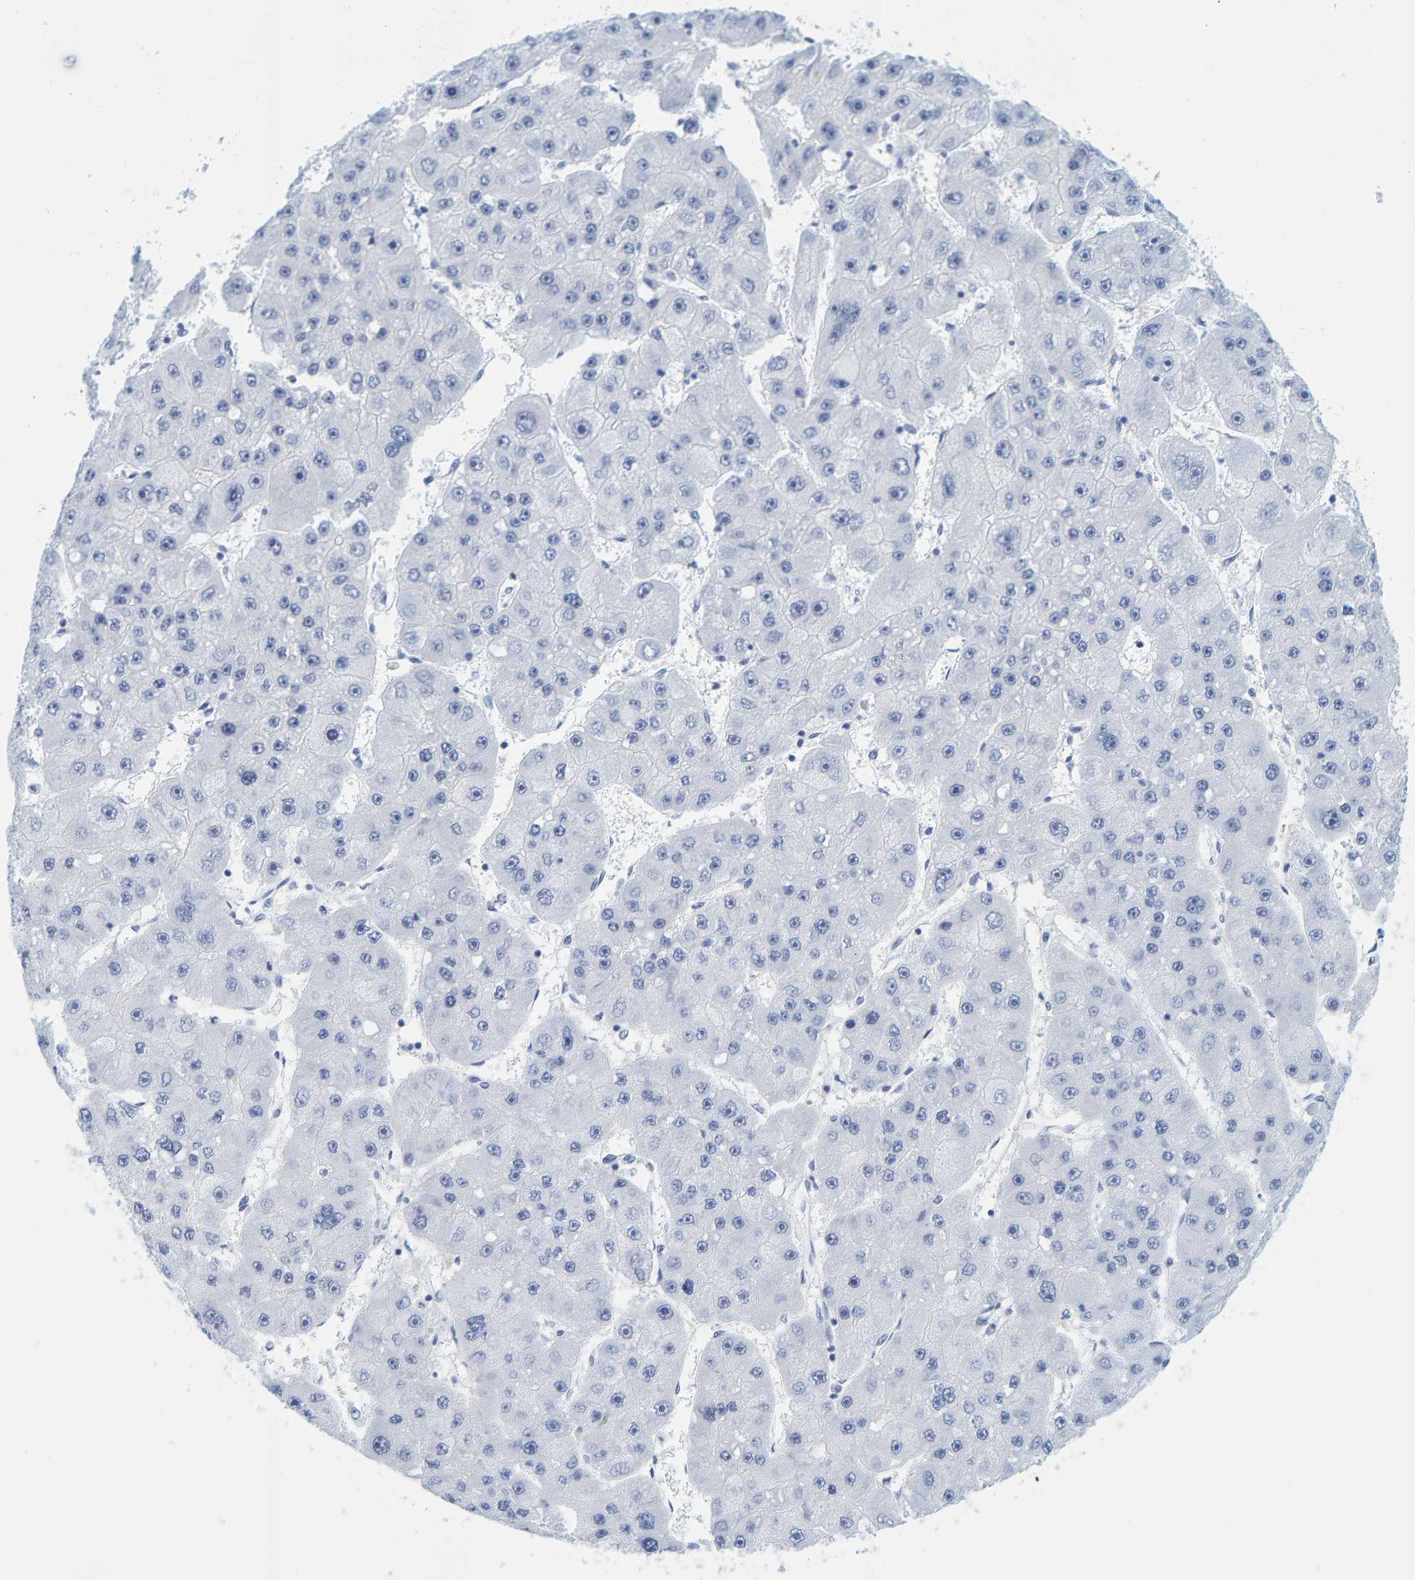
{"staining": {"intensity": "negative", "quantity": "none", "location": "none"}, "tissue": "liver cancer", "cell_type": "Tumor cells", "image_type": "cancer", "snomed": [{"axis": "morphology", "description": "Carcinoma, Hepatocellular, NOS"}, {"axis": "topography", "description": "Liver"}], "caption": "There is no significant positivity in tumor cells of liver cancer.", "gene": "SFTPC", "patient": {"sex": "female", "age": 61}}